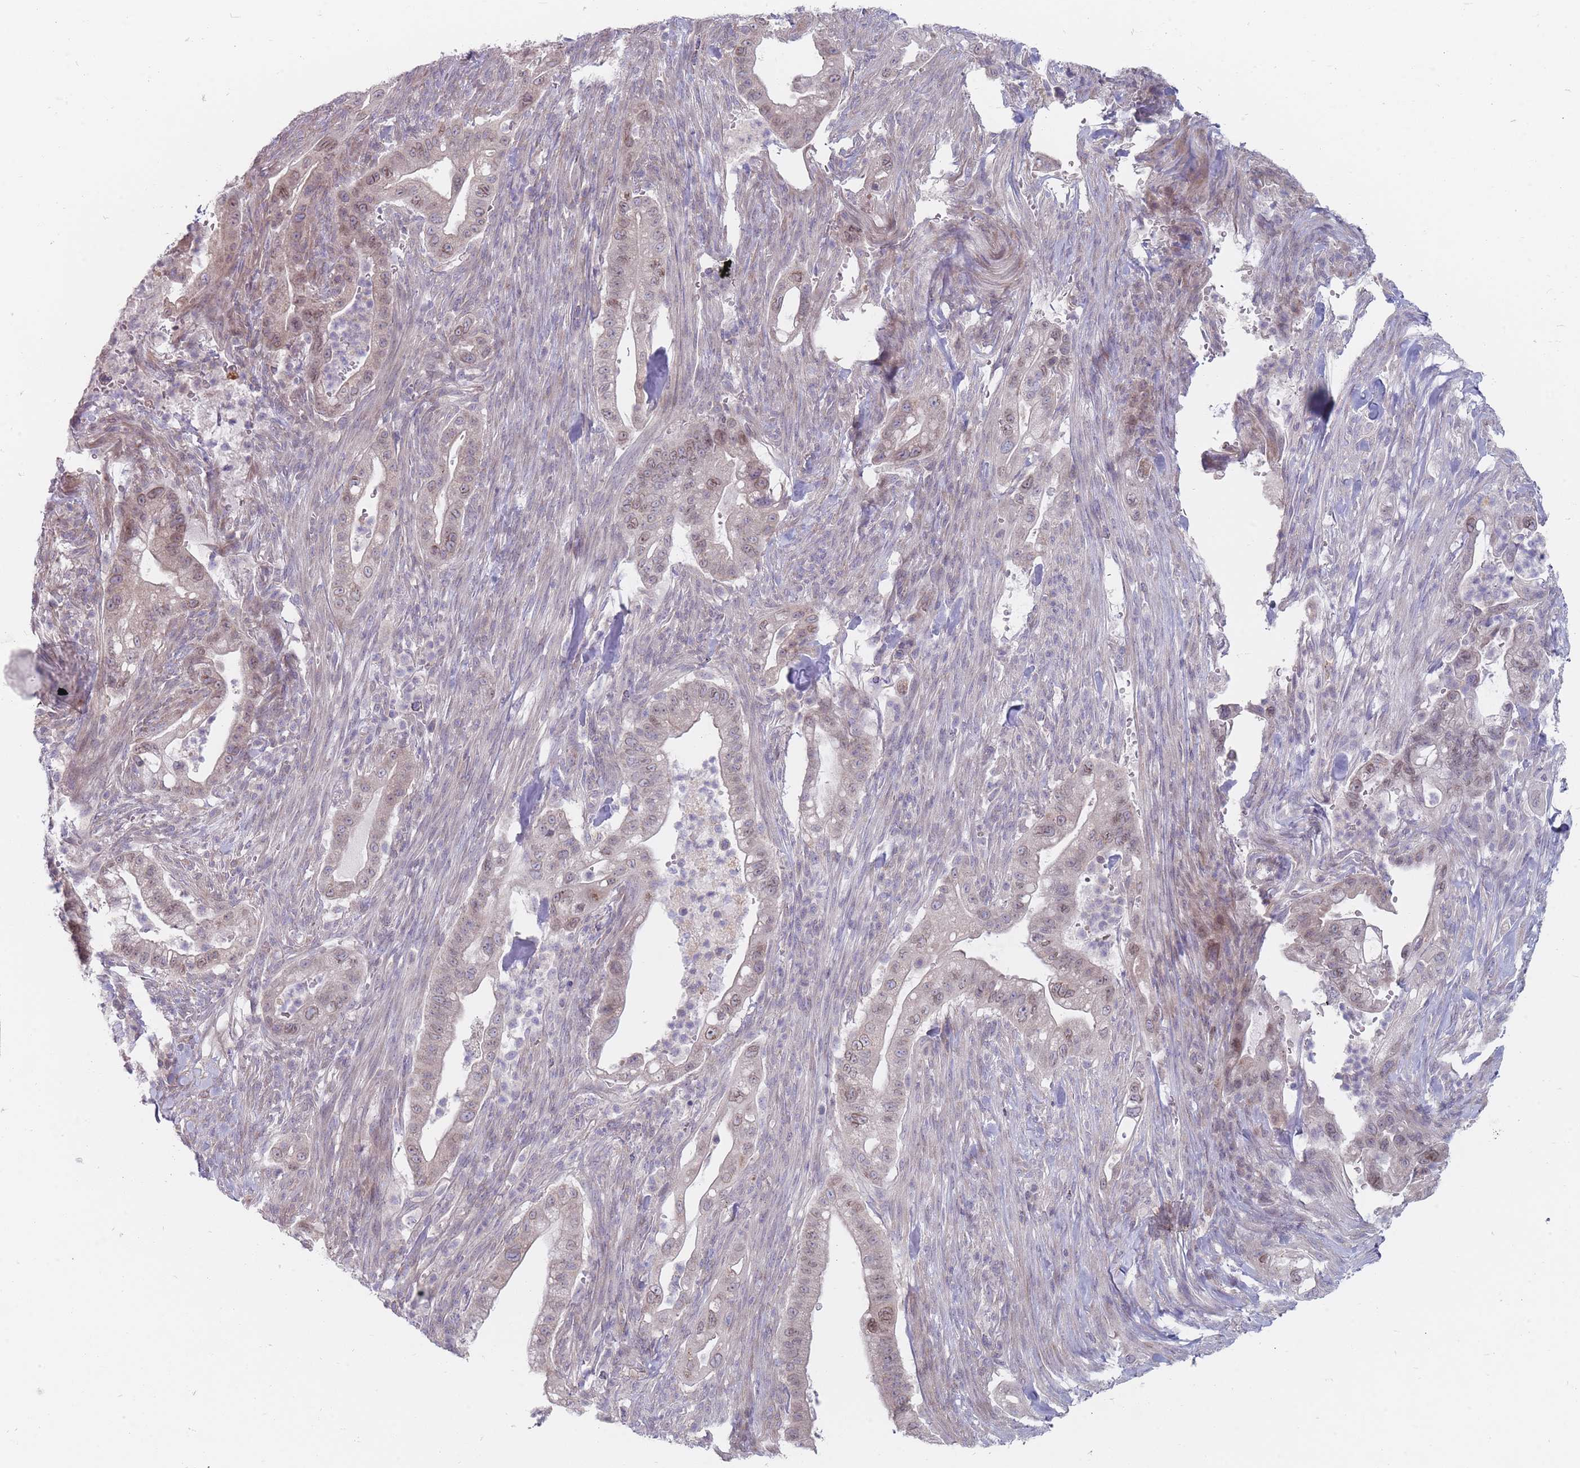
{"staining": {"intensity": "weak", "quantity": "25%-75%", "location": "nuclear"}, "tissue": "pancreatic cancer", "cell_type": "Tumor cells", "image_type": "cancer", "snomed": [{"axis": "morphology", "description": "Adenocarcinoma, NOS"}, {"axis": "topography", "description": "Pancreas"}], "caption": "Immunohistochemistry (IHC) micrograph of neoplastic tissue: human pancreatic cancer stained using IHC reveals low levels of weak protein expression localized specifically in the nuclear of tumor cells, appearing as a nuclear brown color.", "gene": "PCDH12", "patient": {"sex": "male", "age": 44}}